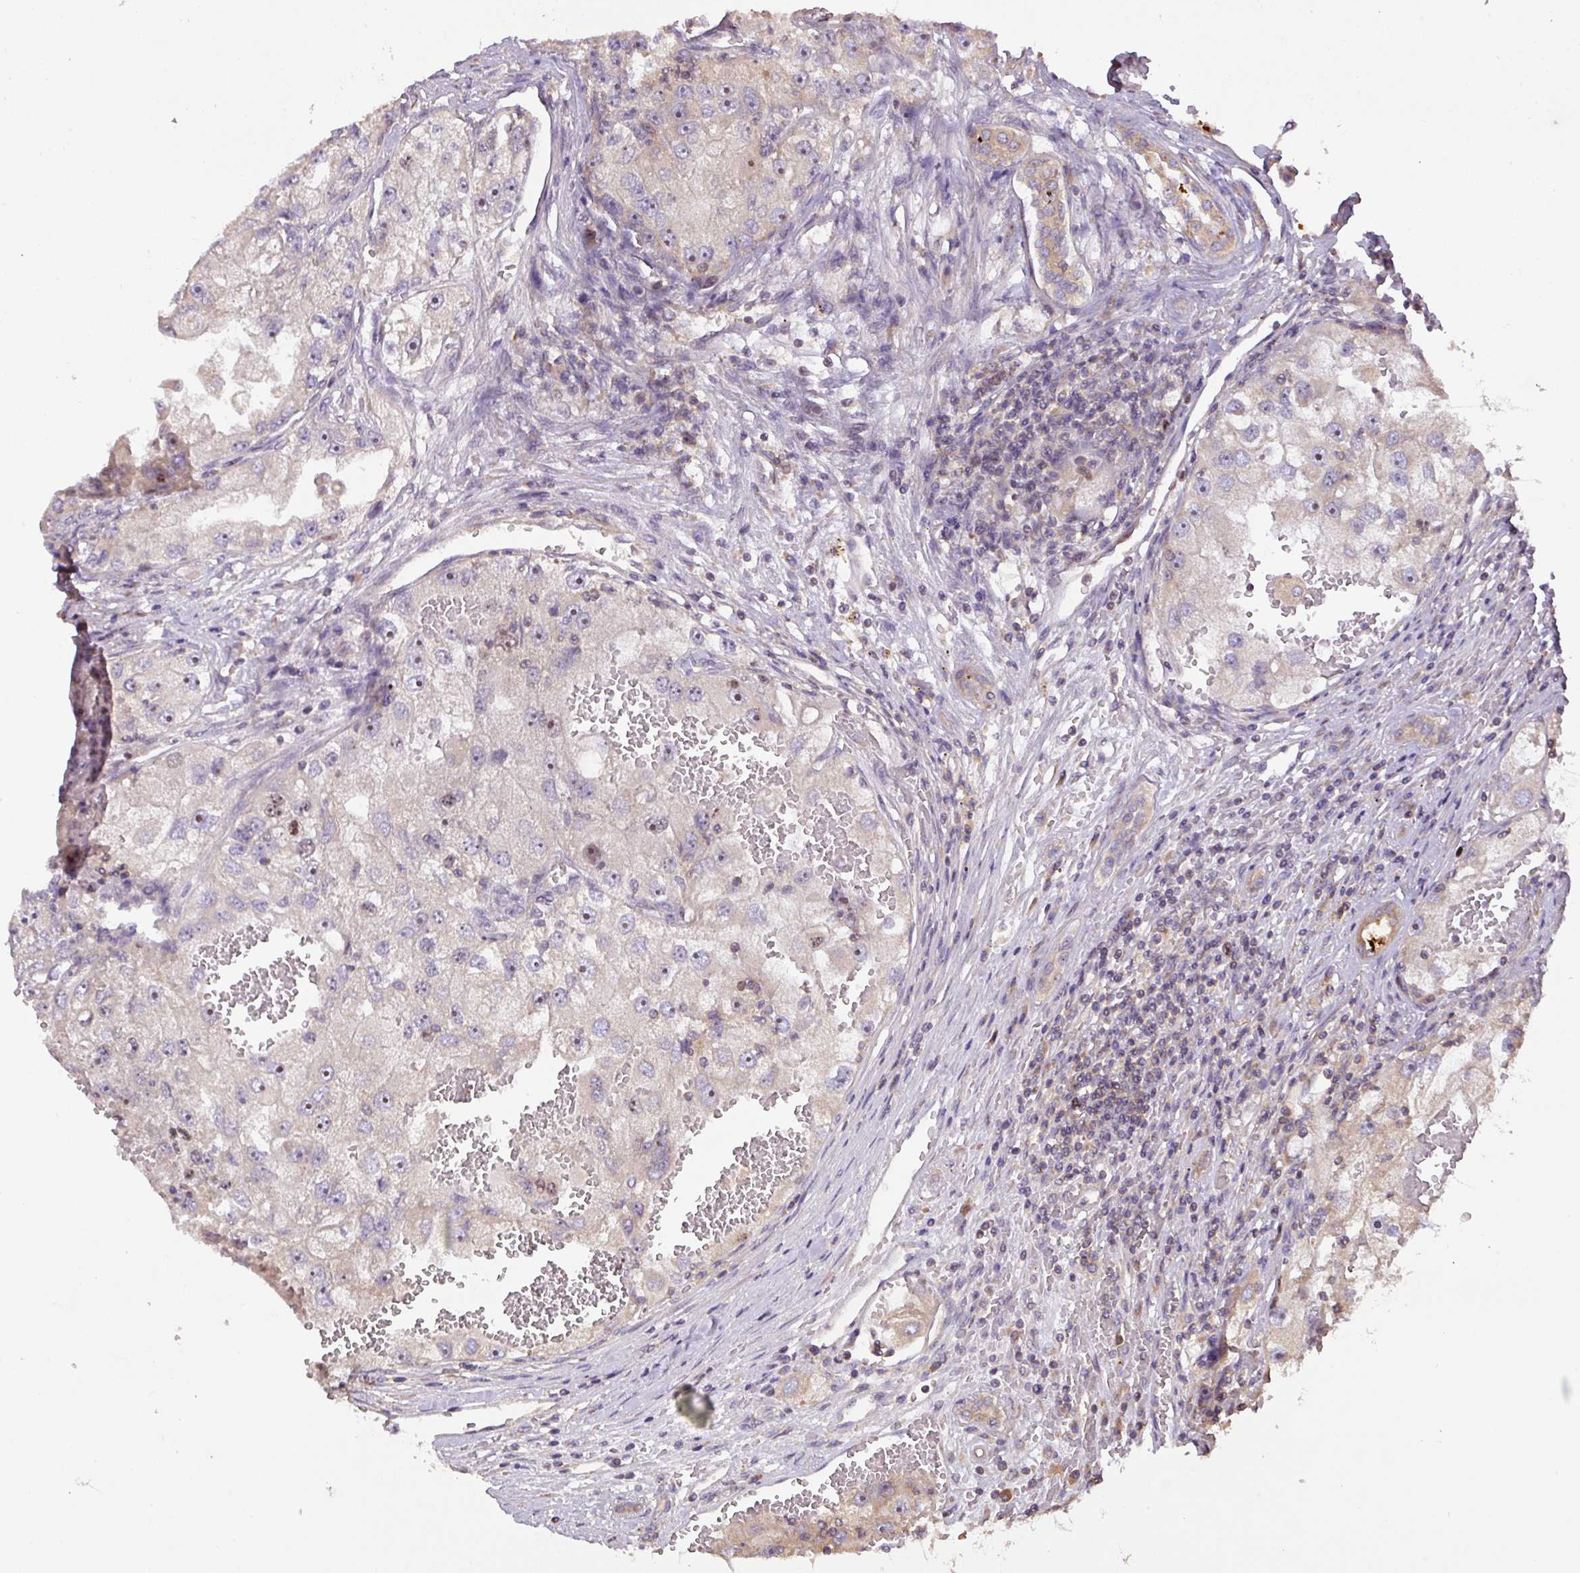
{"staining": {"intensity": "moderate", "quantity": "<25%", "location": "nuclear"}, "tissue": "renal cancer", "cell_type": "Tumor cells", "image_type": "cancer", "snomed": [{"axis": "morphology", "description": "Adenocarcinoma, NOS"}, {"axis": "topography", "description": "Kidney"}], "caption": "Immunohistochemistry micrograph of neoplastic tissue: adenocarcinoma (renal) stained using immunohistochemistry shows low levels of moderate protein expression localized specifically in the nuclear of tumor cells, appearing as a nuclear brown color.", "gene": "VENTX", "patient": {"sex": "male", "age": 63}}